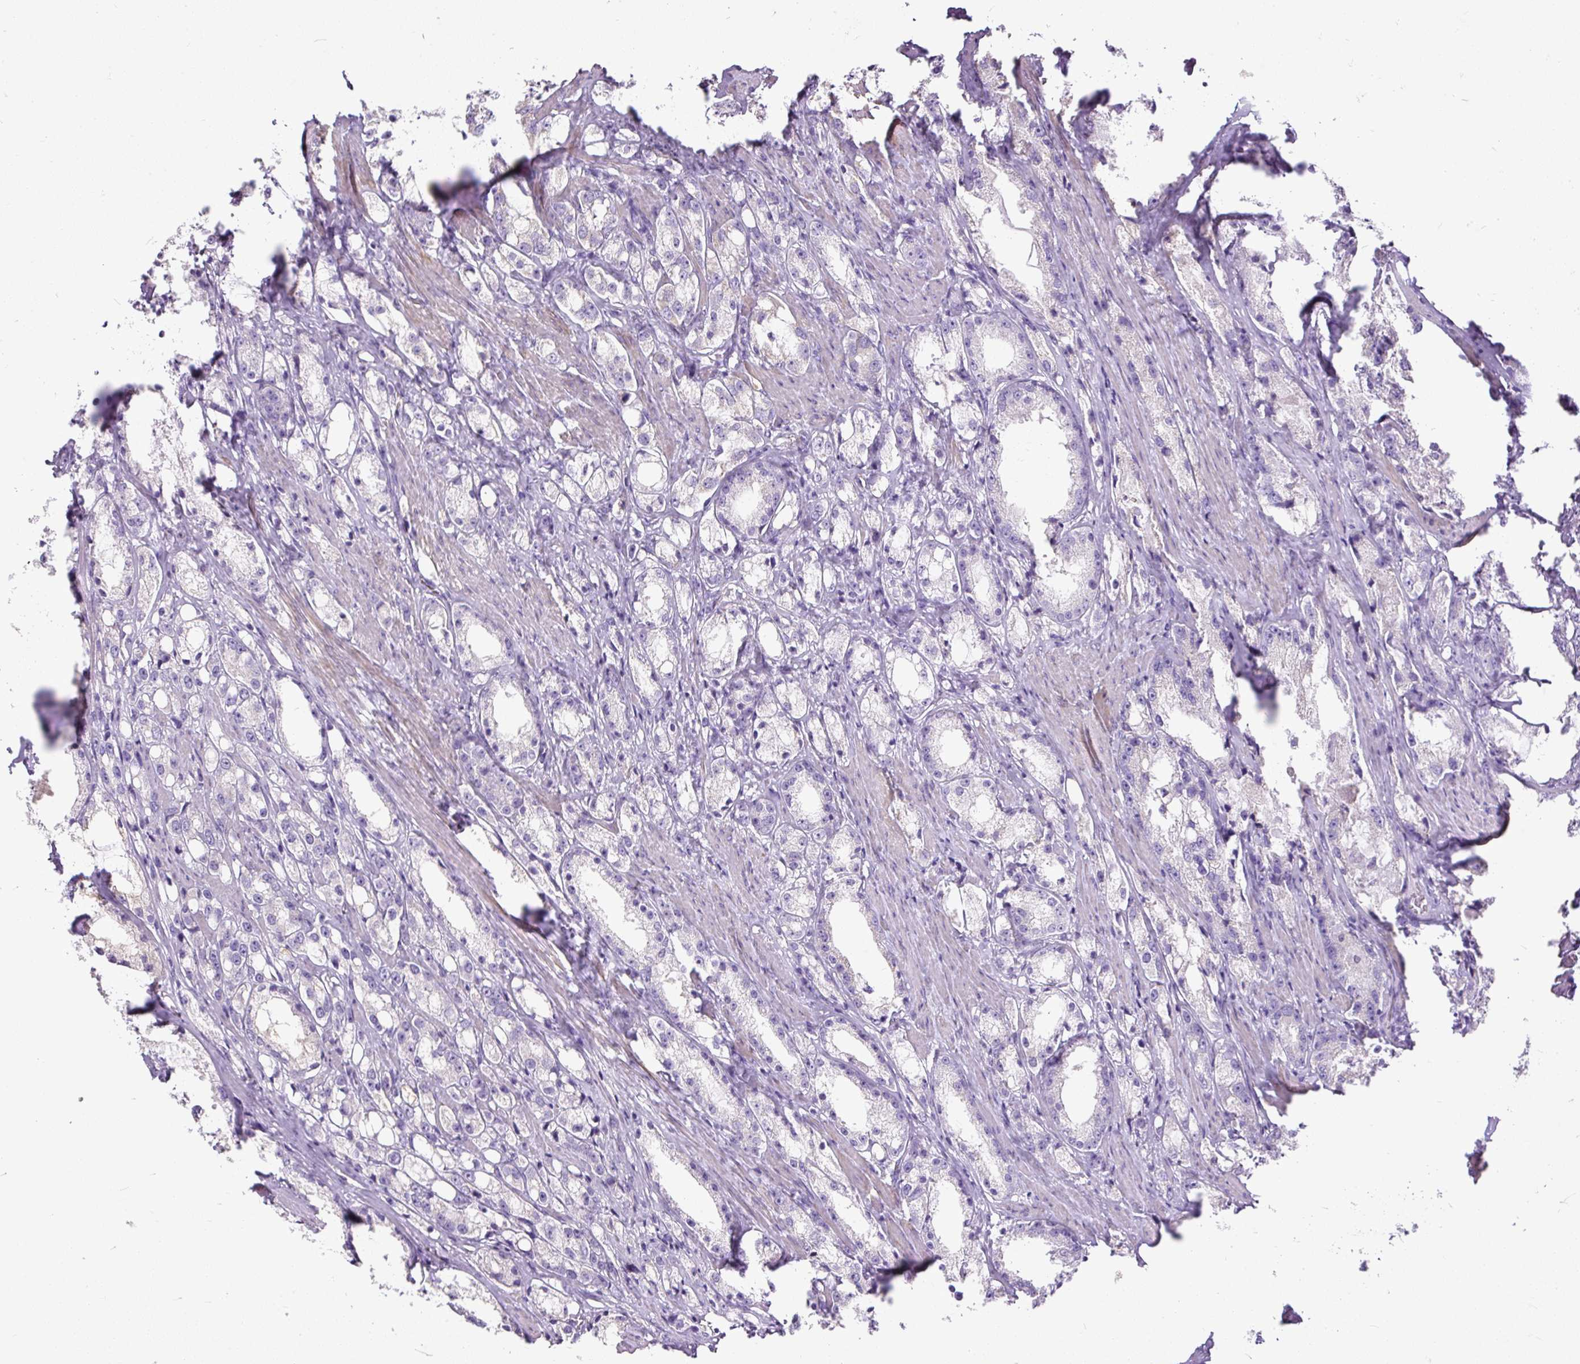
{"staining": {"intensity": "negative", "quantity": "none", "location": "none"}, "tissue": "prostate cancer", "cell_type": "Tumor cells", "image_type": "cancer", "snomed": [{"axis": "morphology", "description": "Adenocarcinoma, High grade"}, {"axis": "topography", "description": "Prostate"}], "caption": "The immunohistochemistry (IHC) photomicrograph has no significant expression in tumor cells of high-grade adenocarcinoma (prostate) tissue.", "gene": "GBX1", "patient": {"sex": "male", "age": 66}}